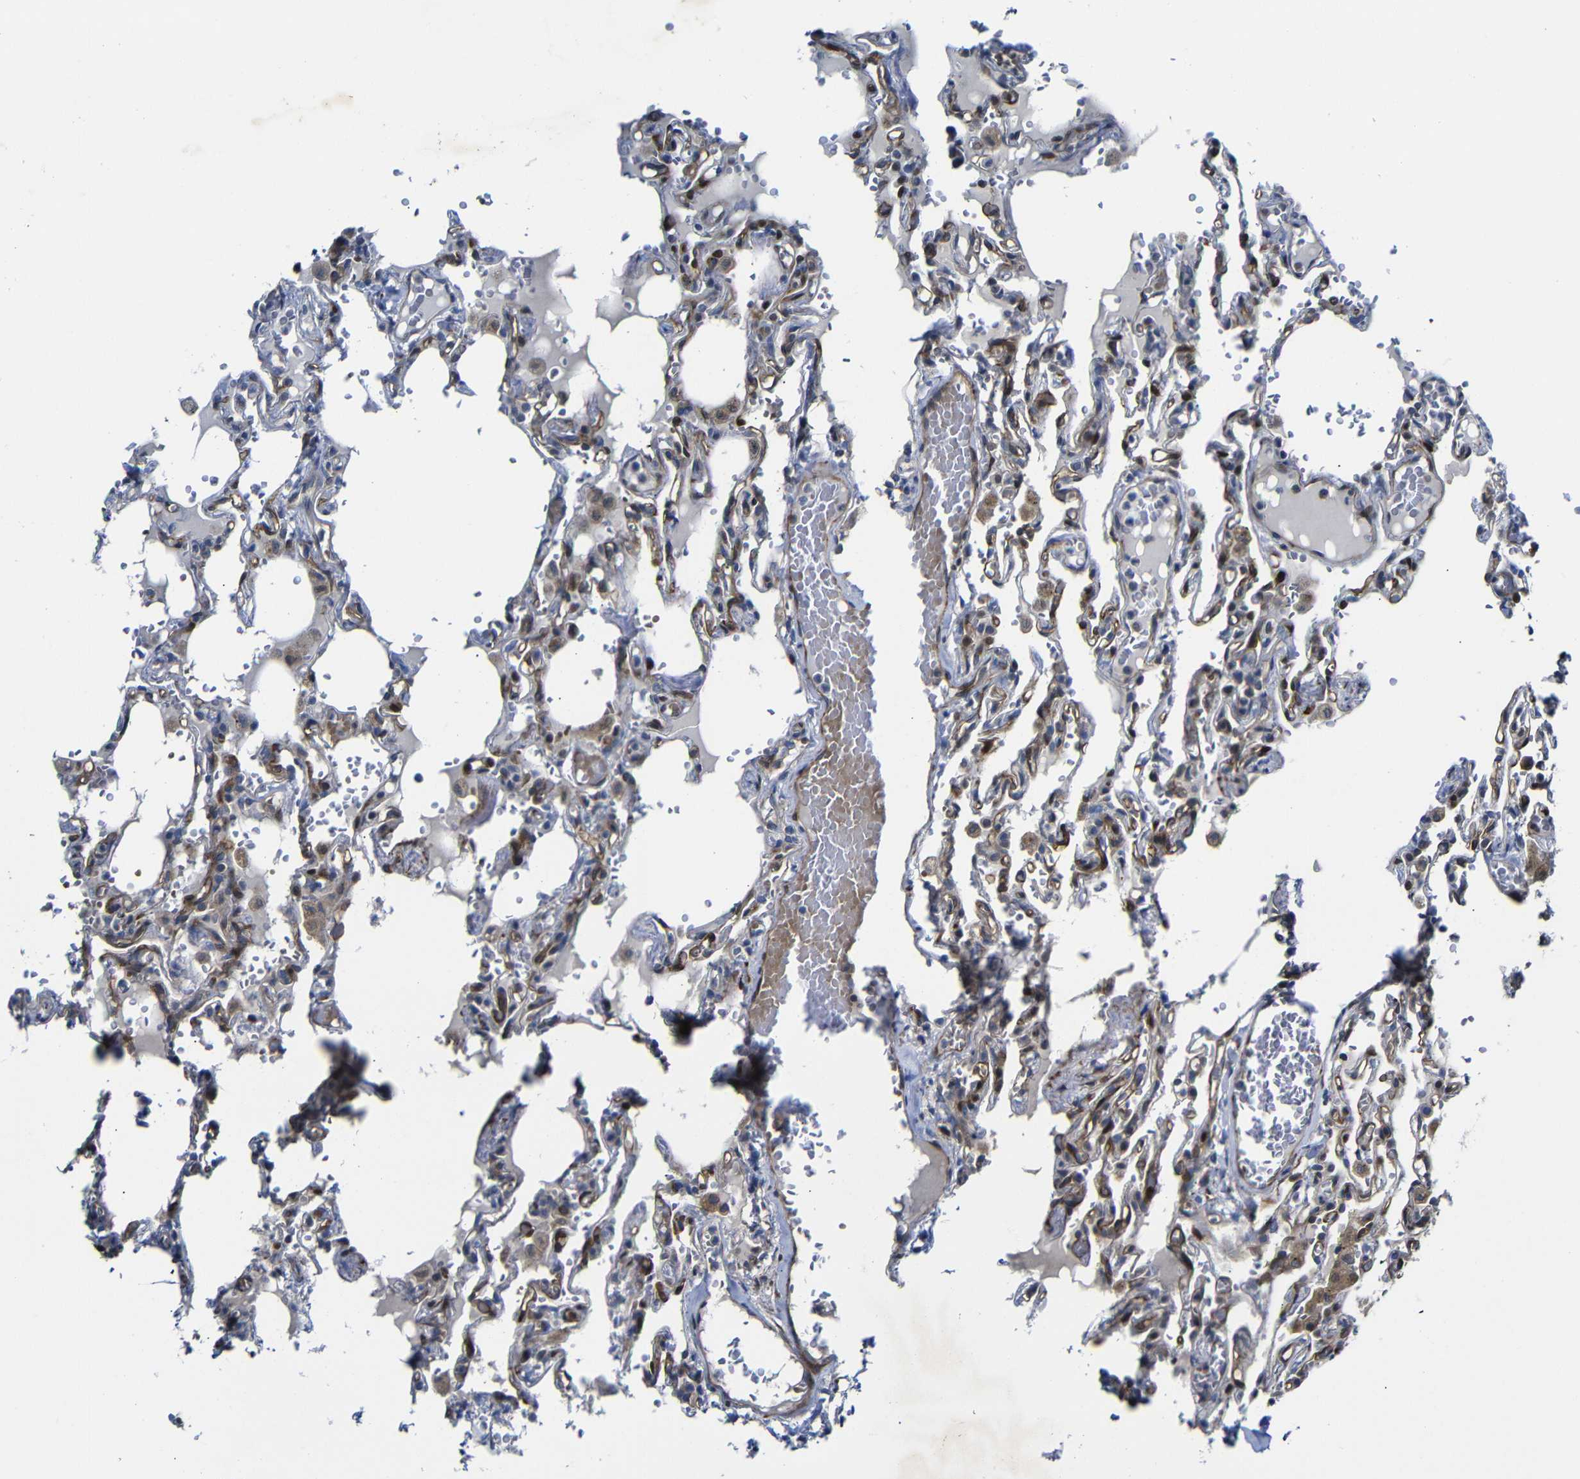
{"staining": {"intensity": "strong", "quantity": "25%-75%", "location": "cytoplasmic/membranous"}, "tissue": "lung", "cell_type": "Alveolar cells", "image_type": "normal", "snomed": [{"axis": "morphology", "description": "Normal tissue, NOS"}, {"axis": "topography", "description": "Lung"}], "caption": "Immunohistochemistry (DAB) staining of benign human lung shows strong cytoplasmic/membranous protein expression in about 25%-75% of alveolar cells. (DAB (3,3'-diaminobenzidine) IHC, brown staining for protein, blue staining for nuclei).", "gene": "PARP14", "patient": {"sex": "male", "age": 21}}